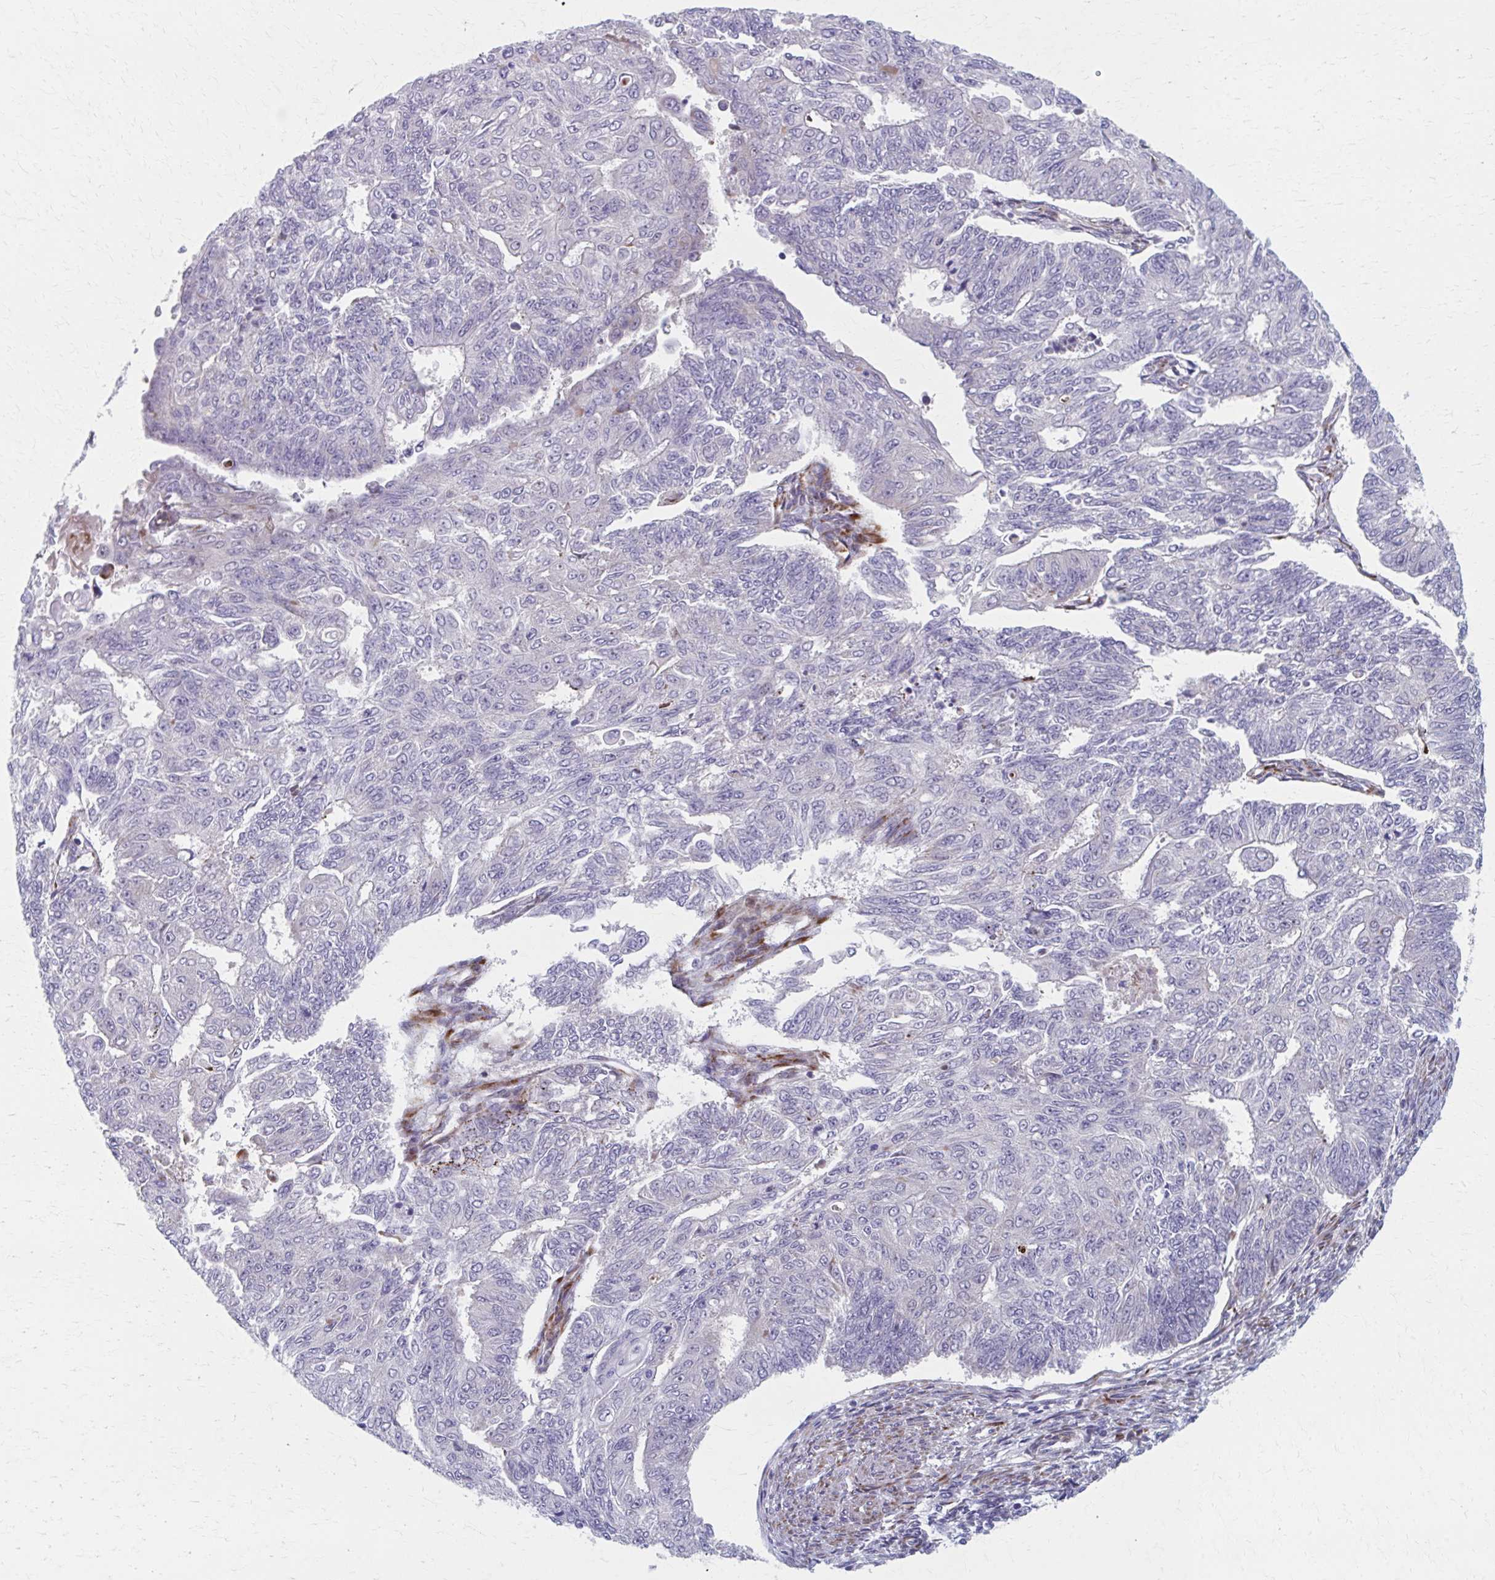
{"staining": {"intensity": "negative", "quantity": "none", "location": "none"}, "tissue": "endometrial cancer", "cell_type": "Tumor cells", "image_type": "cancer", "snomed": [{"axis": "morphology", "description": "Adenocarcinoma, NOS"}, {"axis": "topography", "description": "Endometrium"}], "caption": "High magnification brightfield microscopy of endometrial adenocarcinoma stained with DAB (3,3'-diaminobenzidine) (brown) and counterstained with hematoxylin (blue): tumor cells show no significant expression.", "gene": "OLFM2", "patient": {"sex": "female", "age": 32}}